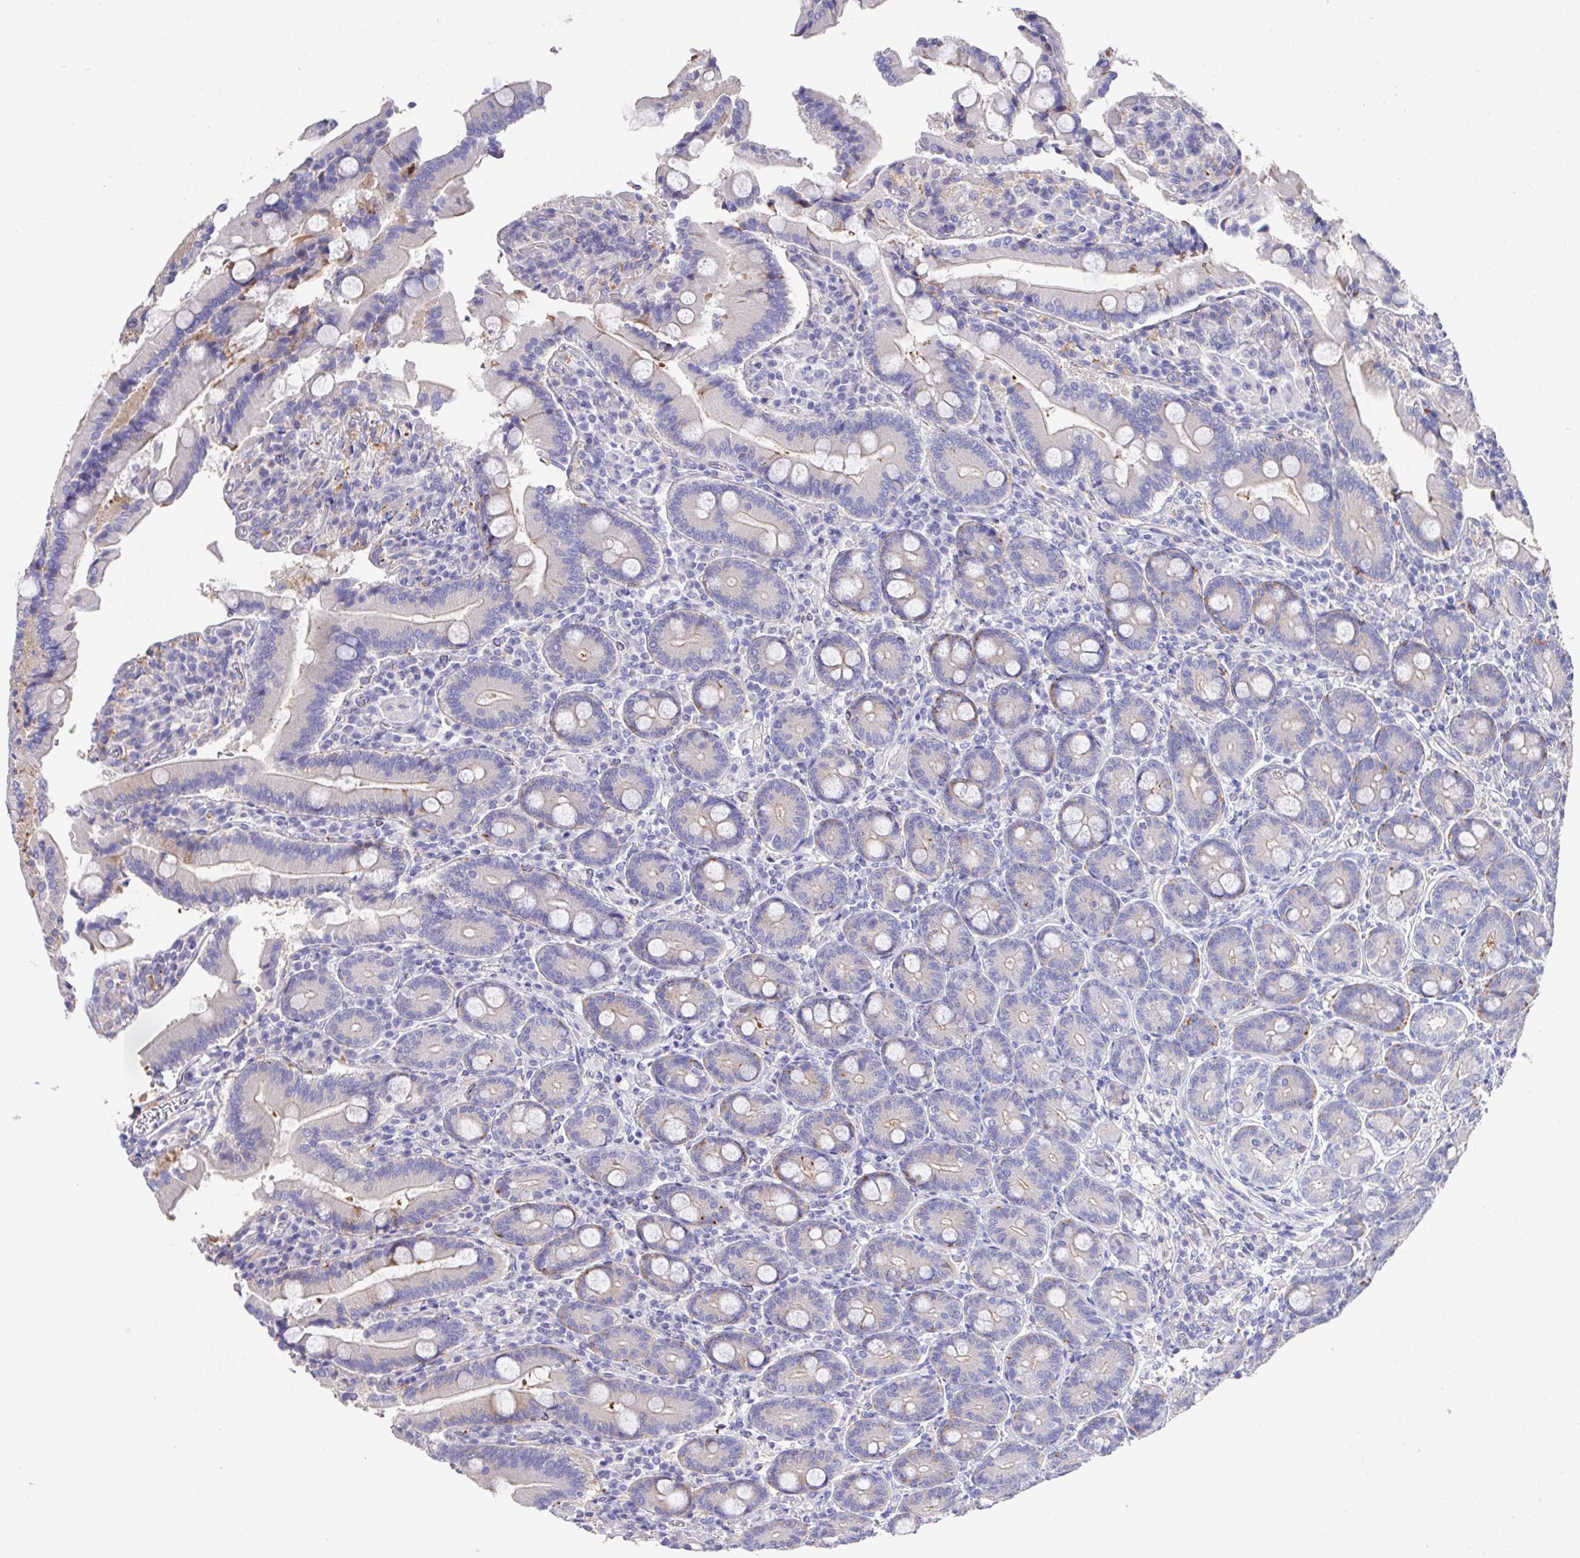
{"staining": {"intensity": "weak", "quantity": "<25%", "location": "cytoplasmic/membranous"}, "tissue": "duodenum", "cell_type": "Glandular cells", "image_type": "normal", "snomed": [{"axis": "morphology", "description": "Normal tissue, NOS"}, {"axis": "topography", "description": "Duodenum"}], "caption": "Immunohistochemistry (IHC) photomicrograph of unremarkable human duodenum stained for a protein (brown), which reveals no staining in glandular cells.", "gene": "PRG3", "patient": {"sex": "female", "age": 62}}